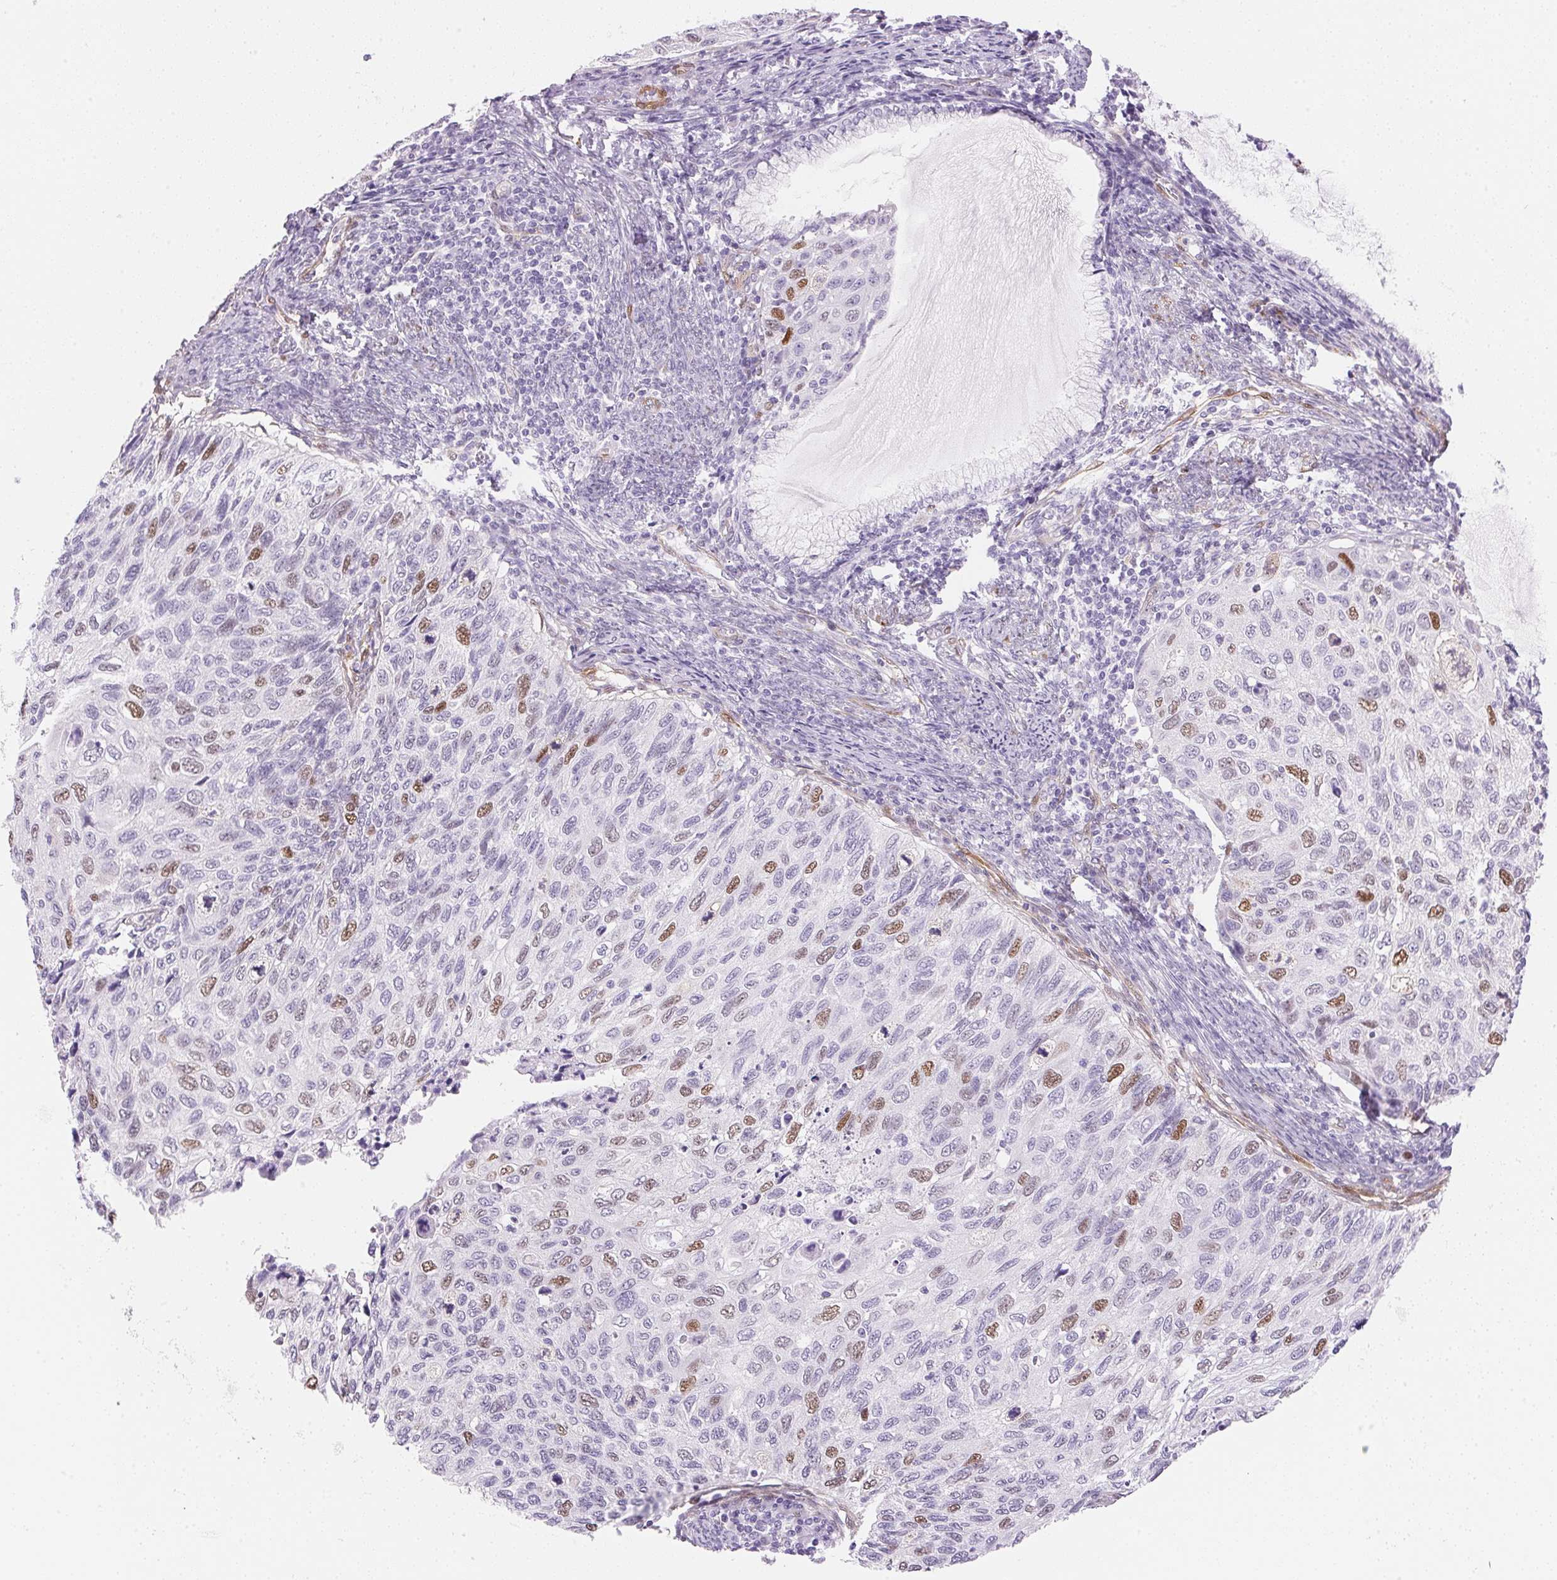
{"staining": {"intensity": "moderate", "quantity": "<25%", "location": "nuclear"}, "tissue": "cervical cancer", "cell_type": "Tumor cells", "image_type": "cancer", "snomed": [{"axis": "morphology", "description": "Squamous cell carcinoma, NOS"}, {"axis": "topography", "description": "Cervix"}], "caption": "Squamous cell carcinoma (cervical) was stained to show a protein in brown. There is low levels of moderate nuclear expression in approximately <25% of tumor cells.", "gene": "SMTN", "patient": {"sex": "female", "age": 70}}